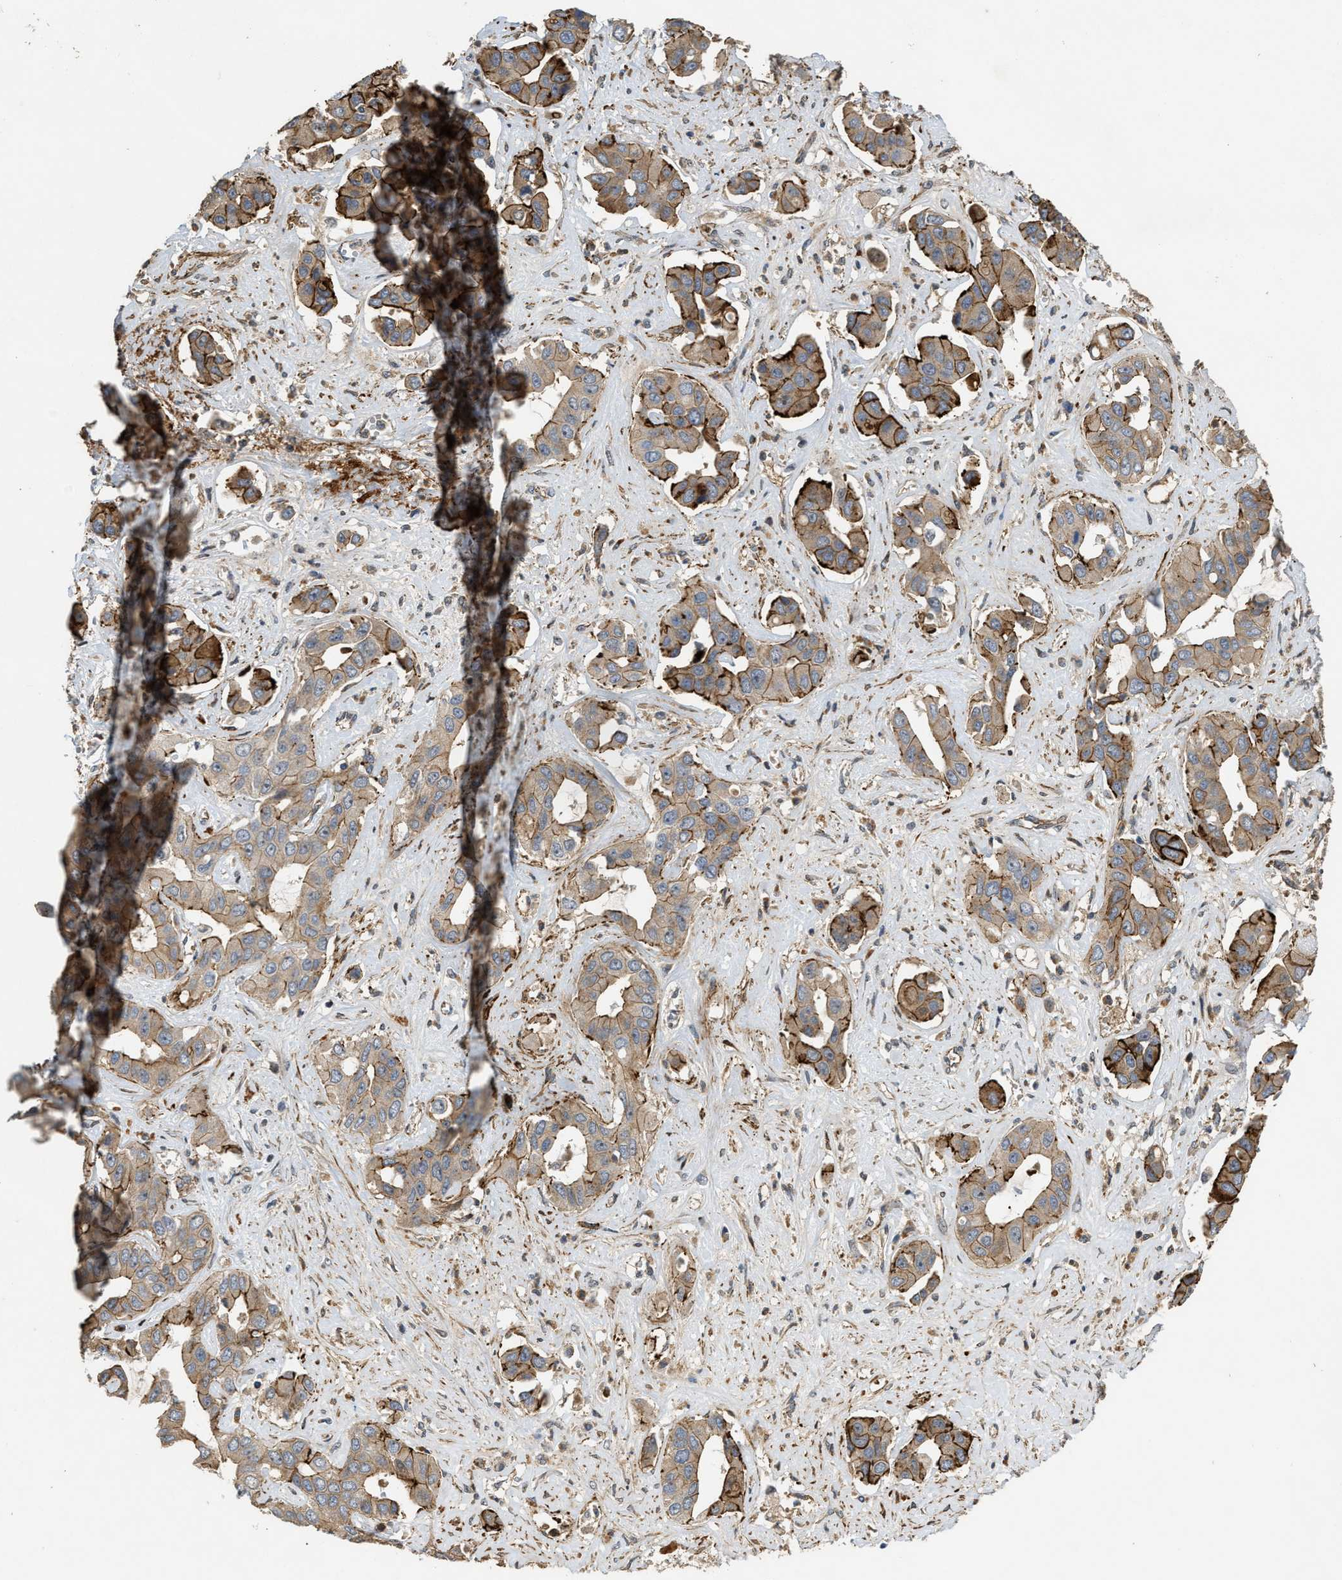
{"staining": {"intensity": "strong", "quantity": ">75%", "location": "cytoplasmic/membranous"}, "tissue": "liver cancer", "cell_type": "Tumor cells", "image_type": "cancer", "snomed": [{"axis": "morphology", "description": "Cholangiocarcinoma"}, {"axis": "topography", "description": "Liver"}], "caption": "A photomicrograph of human liver cholangiocarcinoma stained for a protein exhibits strong cytoplasmic/membranous brown staining in tumor cells.", "gene": "DPF2", "patient": {"sex": "female", "age": 52}}